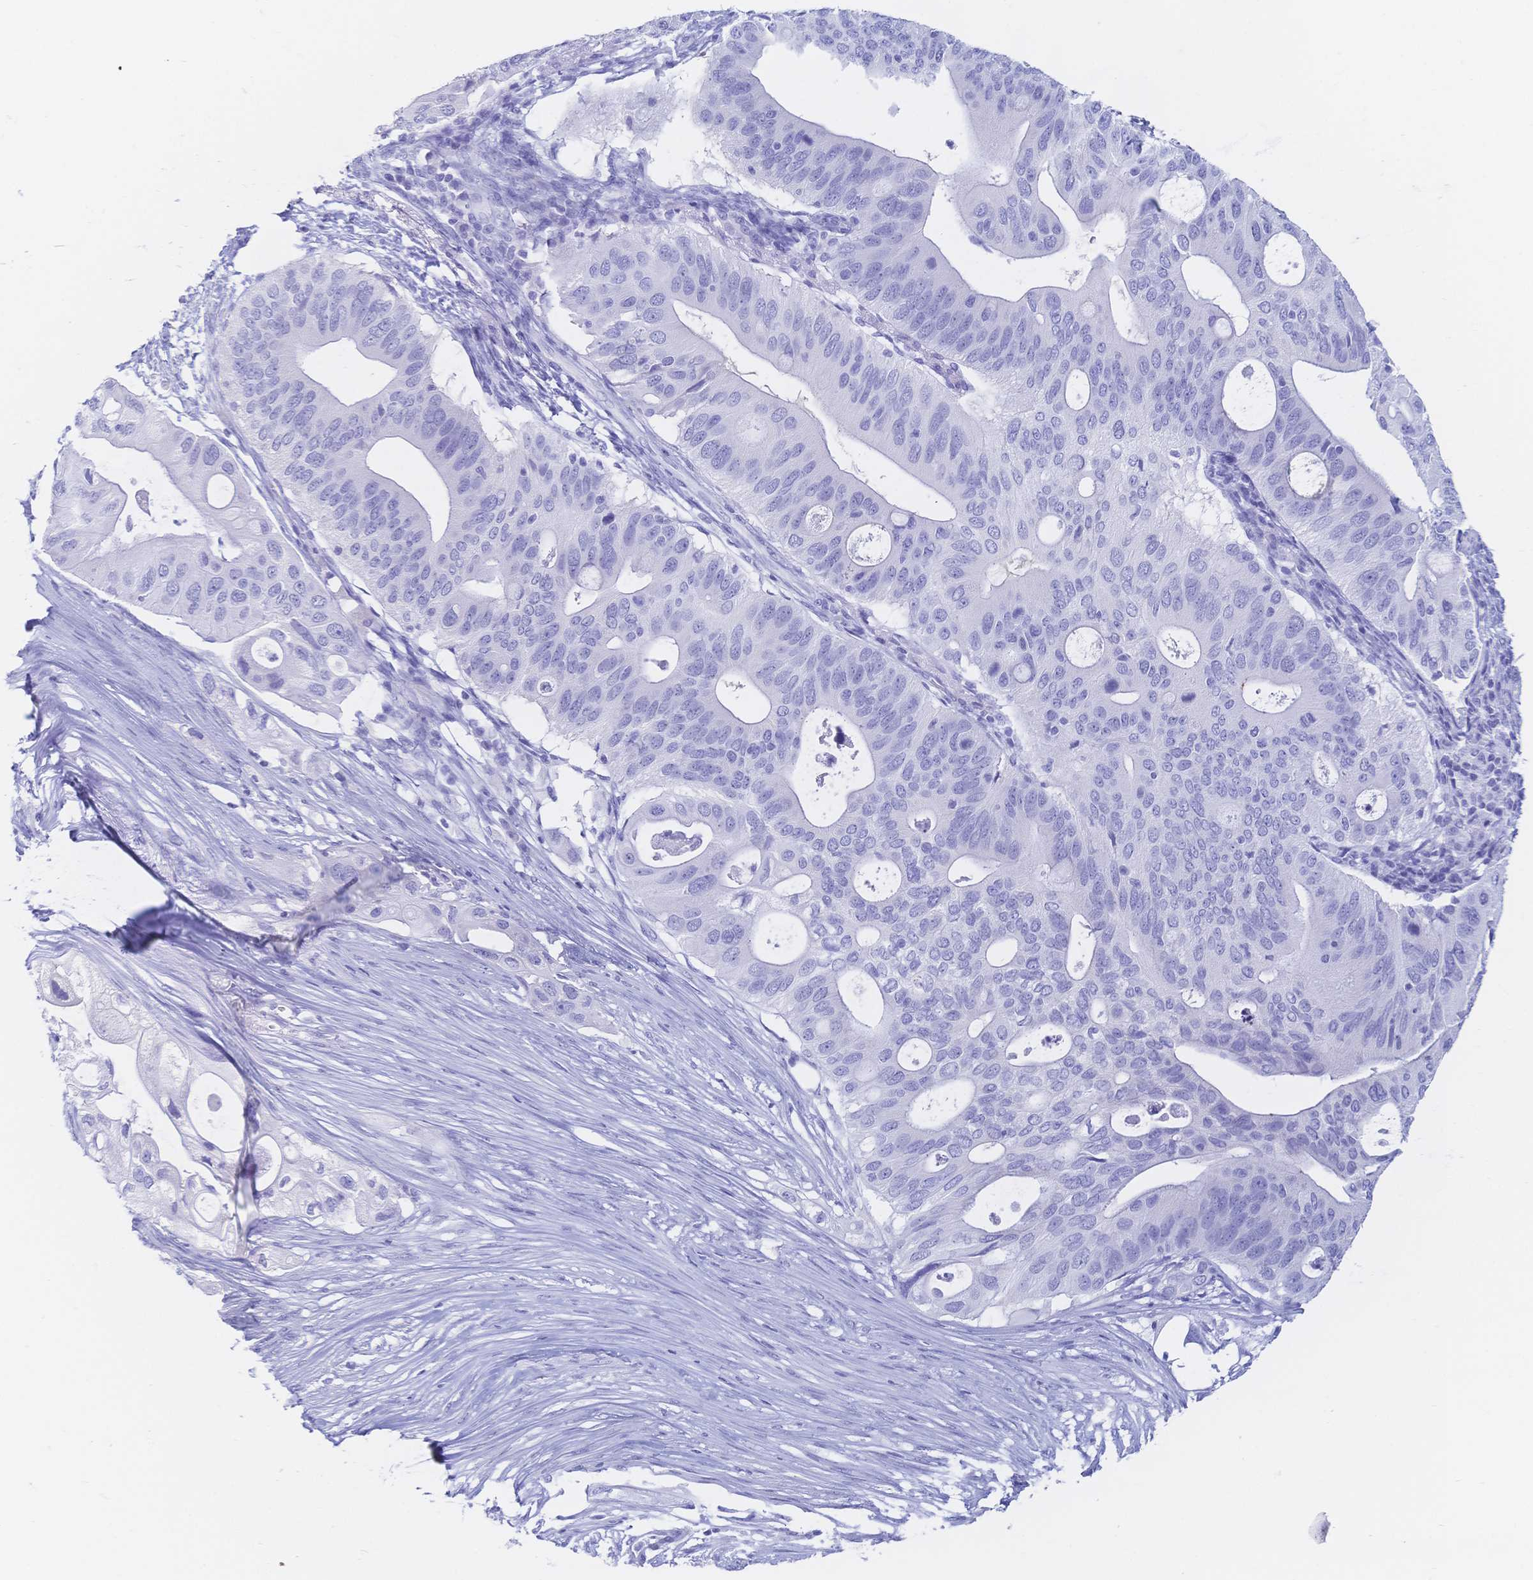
{"staining": {"intensity": "negative", "quantity": "none", "location": "none"}, "tissue": "pancreatic cancer", "cell_type": "Tumor cells", "image_type": "cancer", "snomed": [{"axis": "morphology", "description": "Adenocarcinoma, NOS"}, {"axis": "topography", "description": "Pancreas"}], "caption": "Immunohistochemistry photomicrograph of neoplastic tissue: human pancreatic adenocarcinoma stained with DAB (3,3'-diaminobenzidine) shows no significant protein expression in tumor cells.", "gene": "MEP1B", "patient": {"sex": "female", "age": 72}}